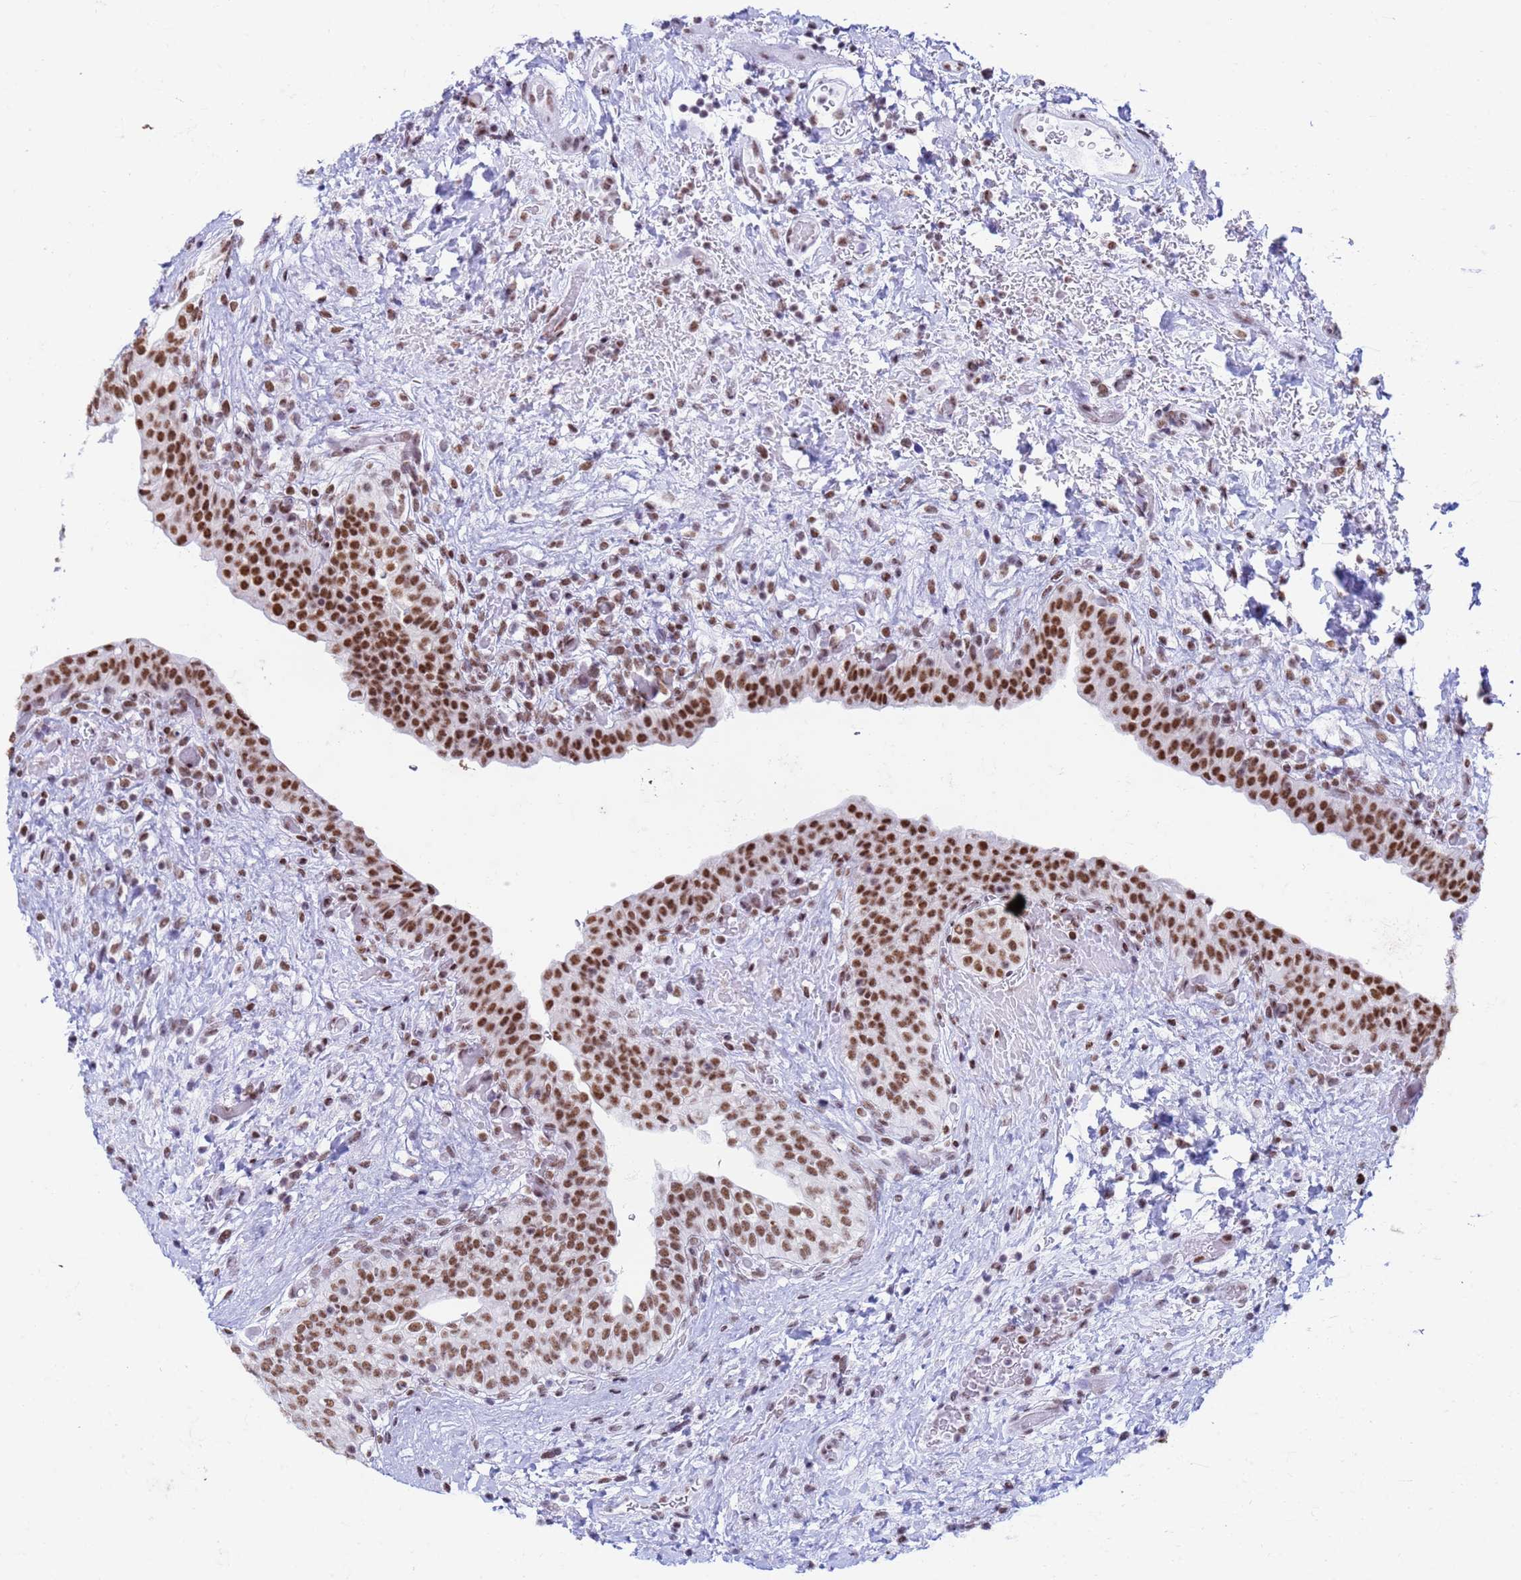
{"staining": {"intensity": "strong", "quantity": ">75%", "location": "nuclear"}, "tissue": "urinary bladder", "cell_type": "Urothelial cells", "image_type": "normal", "snomed": [{"axis": "morphology", "description": "Normal tissue, NOS"}, {"axis": "topography", "description": "Urinary bladder"}], "caption": "Urothelial cells reveal high levels of strong nuclear staining in approximately >75% of cells in benign urinary bladder.", "gene": "FAM170B", "patient": {"sex": "male", "age": 69}}